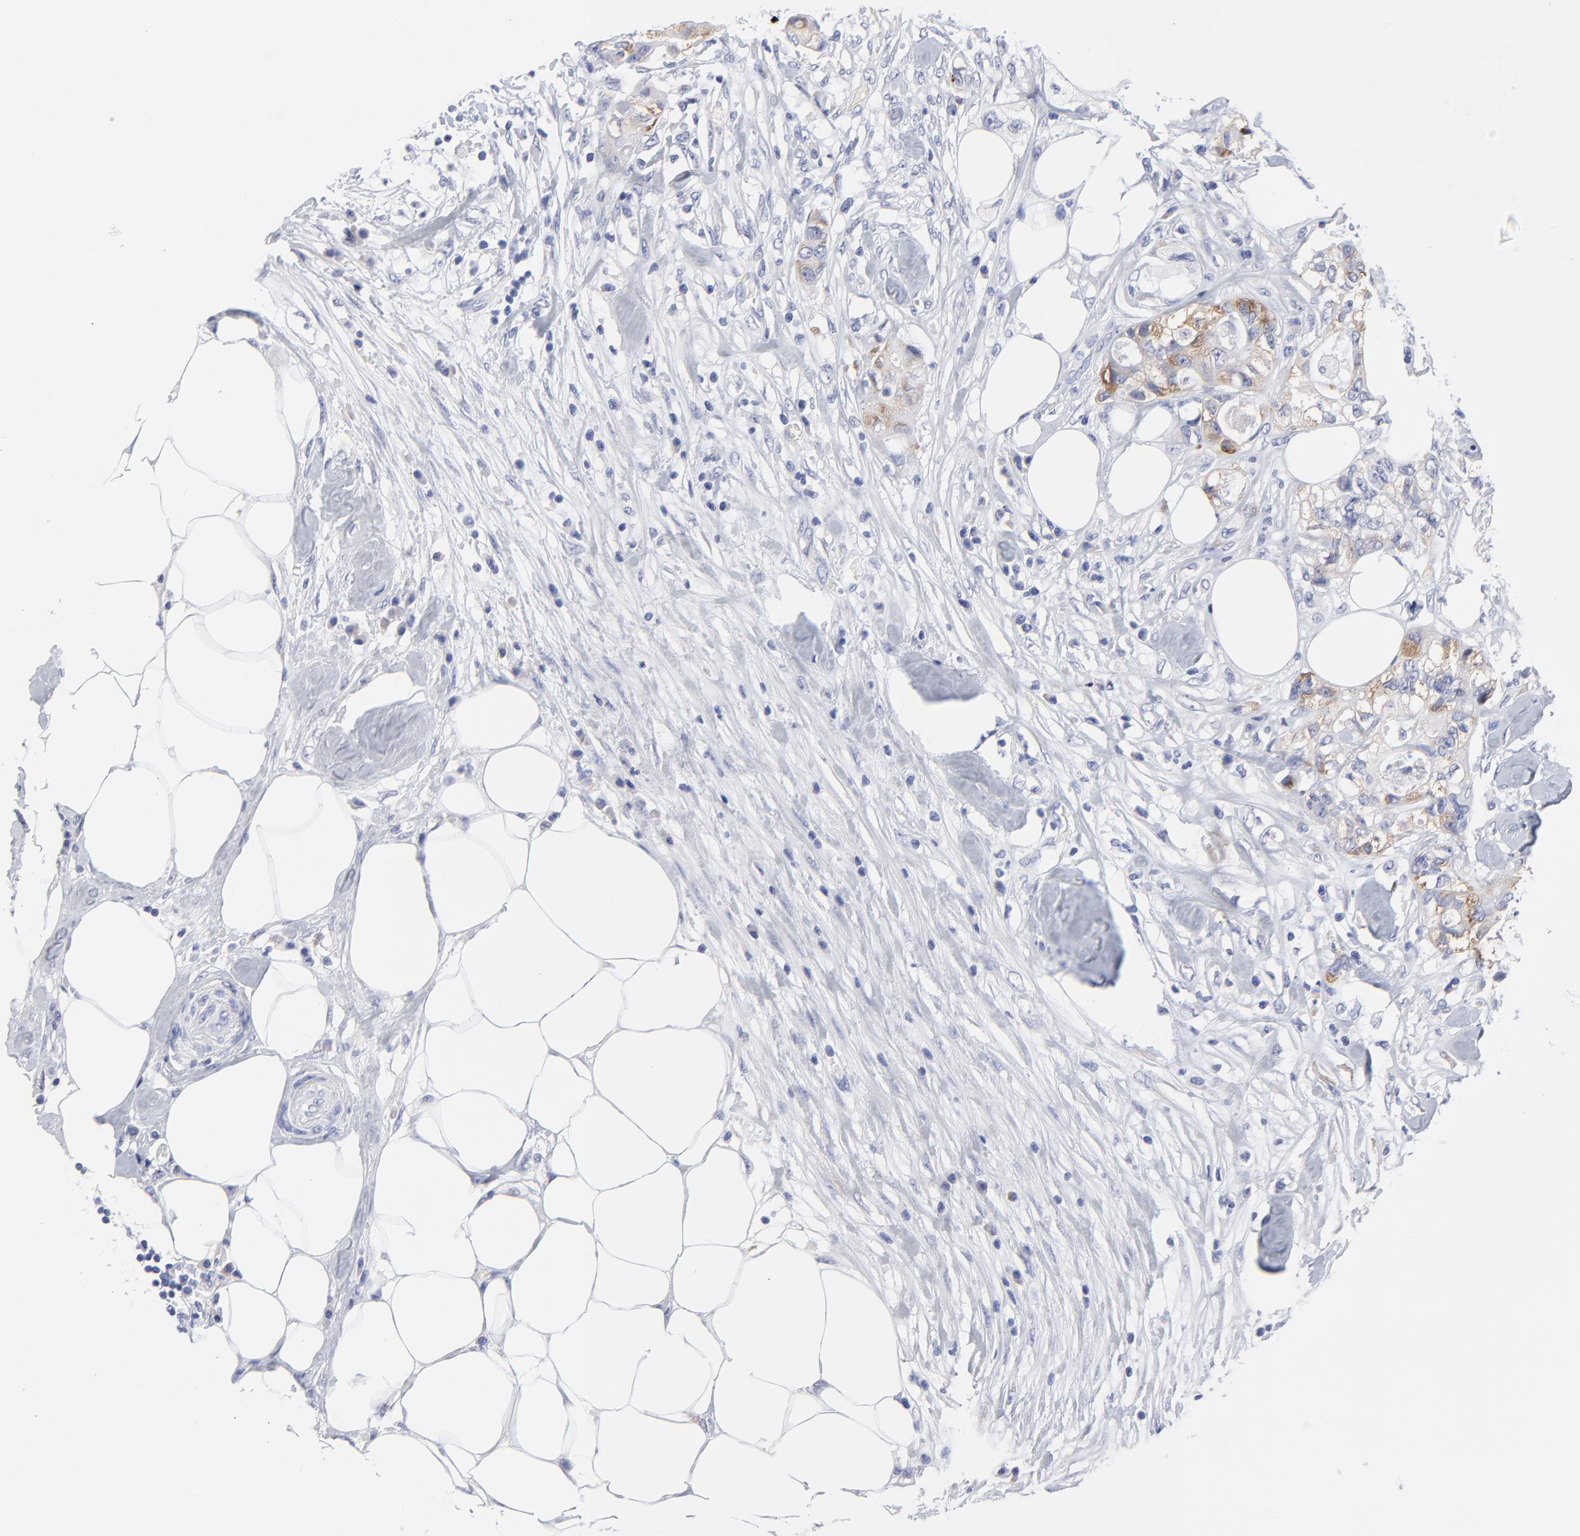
{"staining": {"intensity": "weak", "quantity": ">75%", "location": "cytoplasmic/membranous"}, "tissue": "colorectal cancer", "cell_type": "Tumor cells", "image_type": "cancer", "snomed": [{"axis": "morphology", "description": "Adenocarcinoma, NOS"}, {"axis": "topography", "description": "Rectum"}], "caption": "High-magnification brightfield microscopy of adenocarcinoma (colorectal) stained with DAB (brown) and counterstained with hematoxylin (blue). tumor cells exhibit weak cytoplasmic/membranous staining is seen in approximately>75% of cells.", "gene": "DUSP9", "patient": {"sex": "female", "age": 57}}